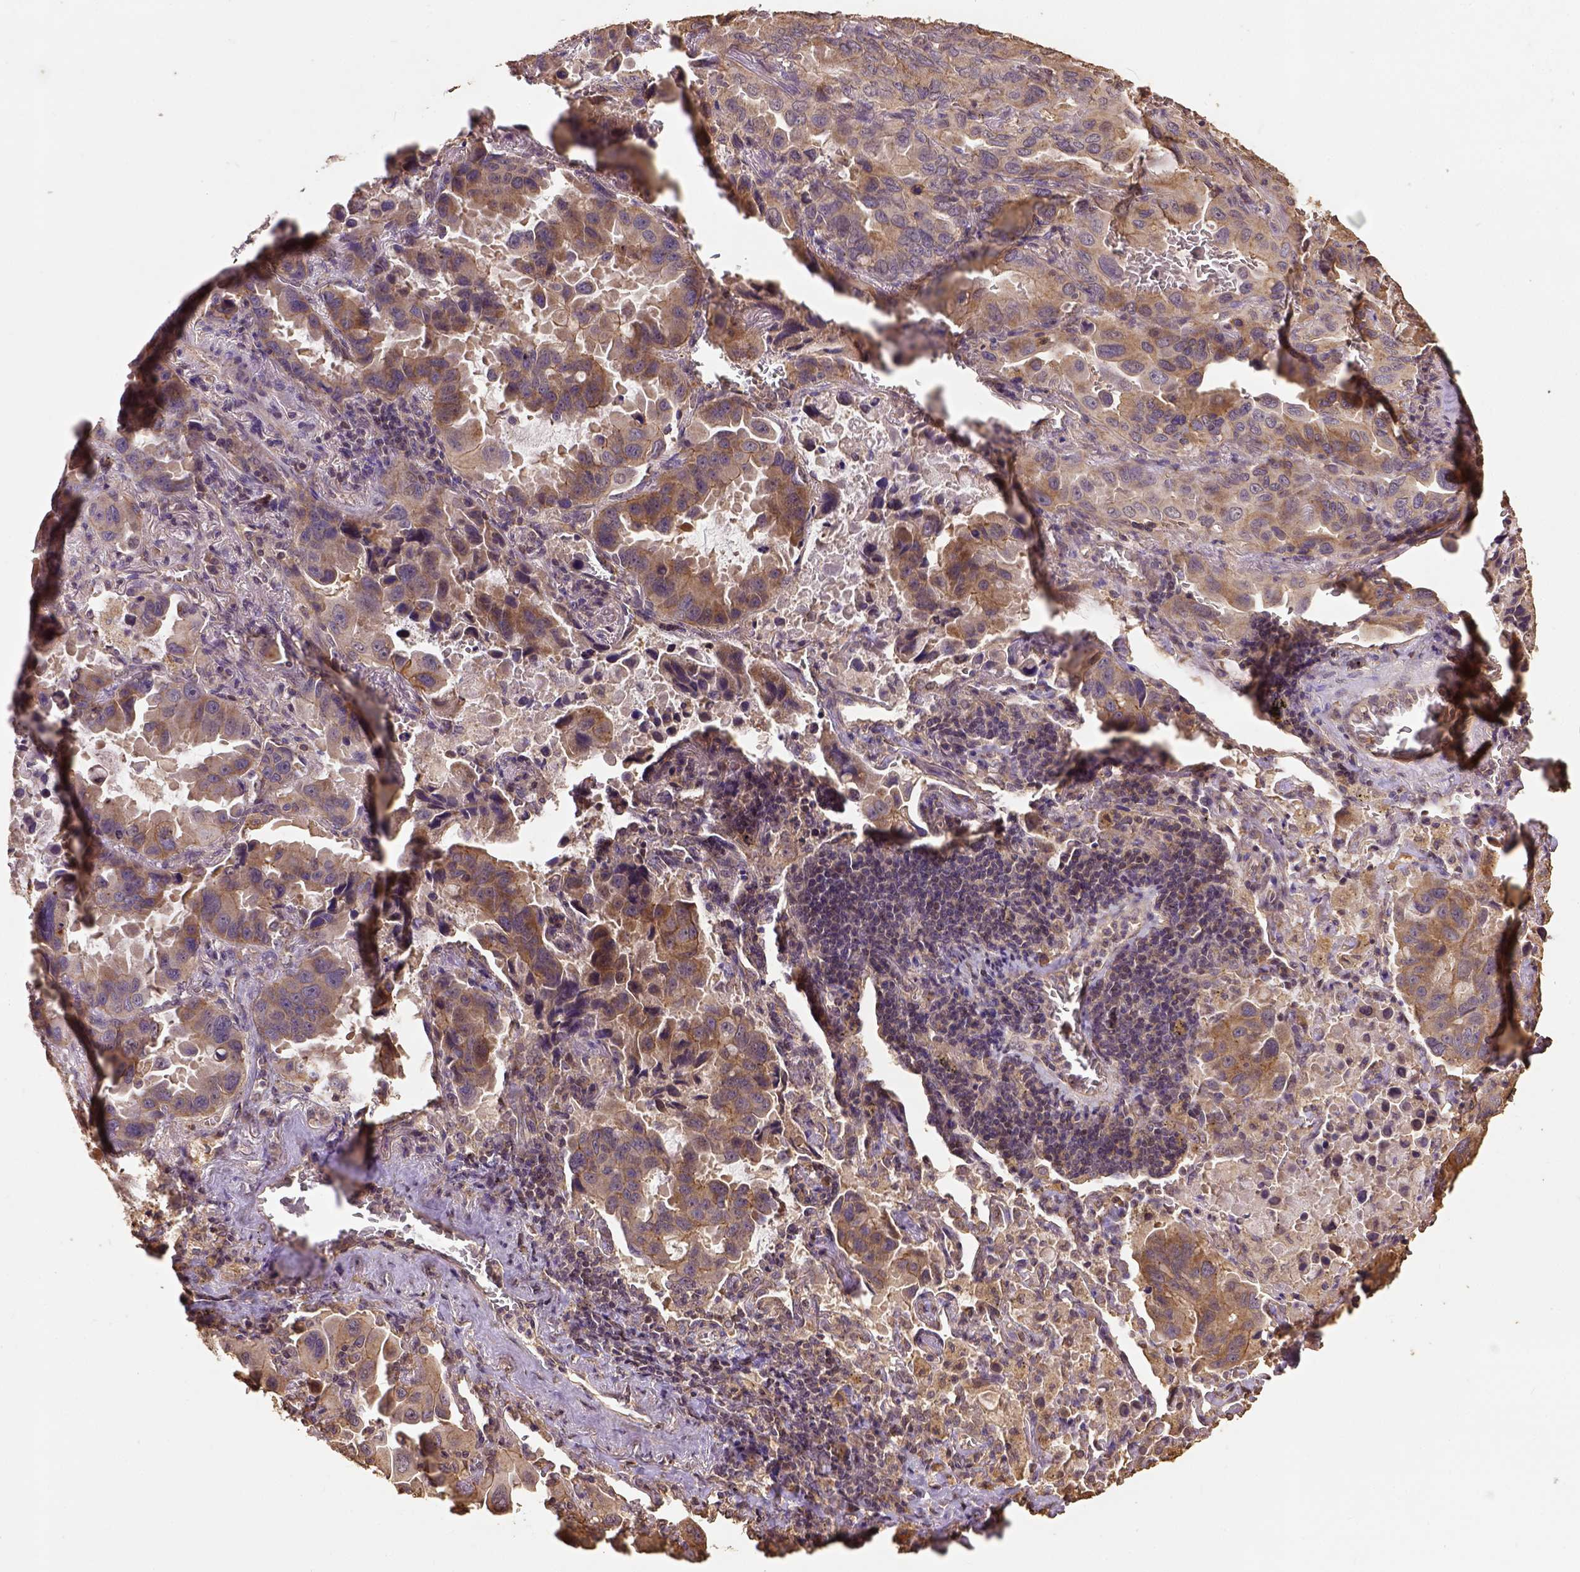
{"staining": {"intensity": "moderate", "quantity": "25%-75%", "location": "cytoplasmic/membranous"}, "tissue": "lung cancer", "cell_type": "Tumor cells", "image_type": "cancer", "snomed": [{"axis": "morphology", "description": "Adenocarcinoma, NOS"}, {"axis": "topography", "description": "Lung"}], "caption": "A brown stain labels moderate cytoplasmic/membranous staining of a protein in lung cancer (adenocarcinoma) tumor cells.", "gene": "ATP1B3", "patient": {"sex": "male", "age": 64}}